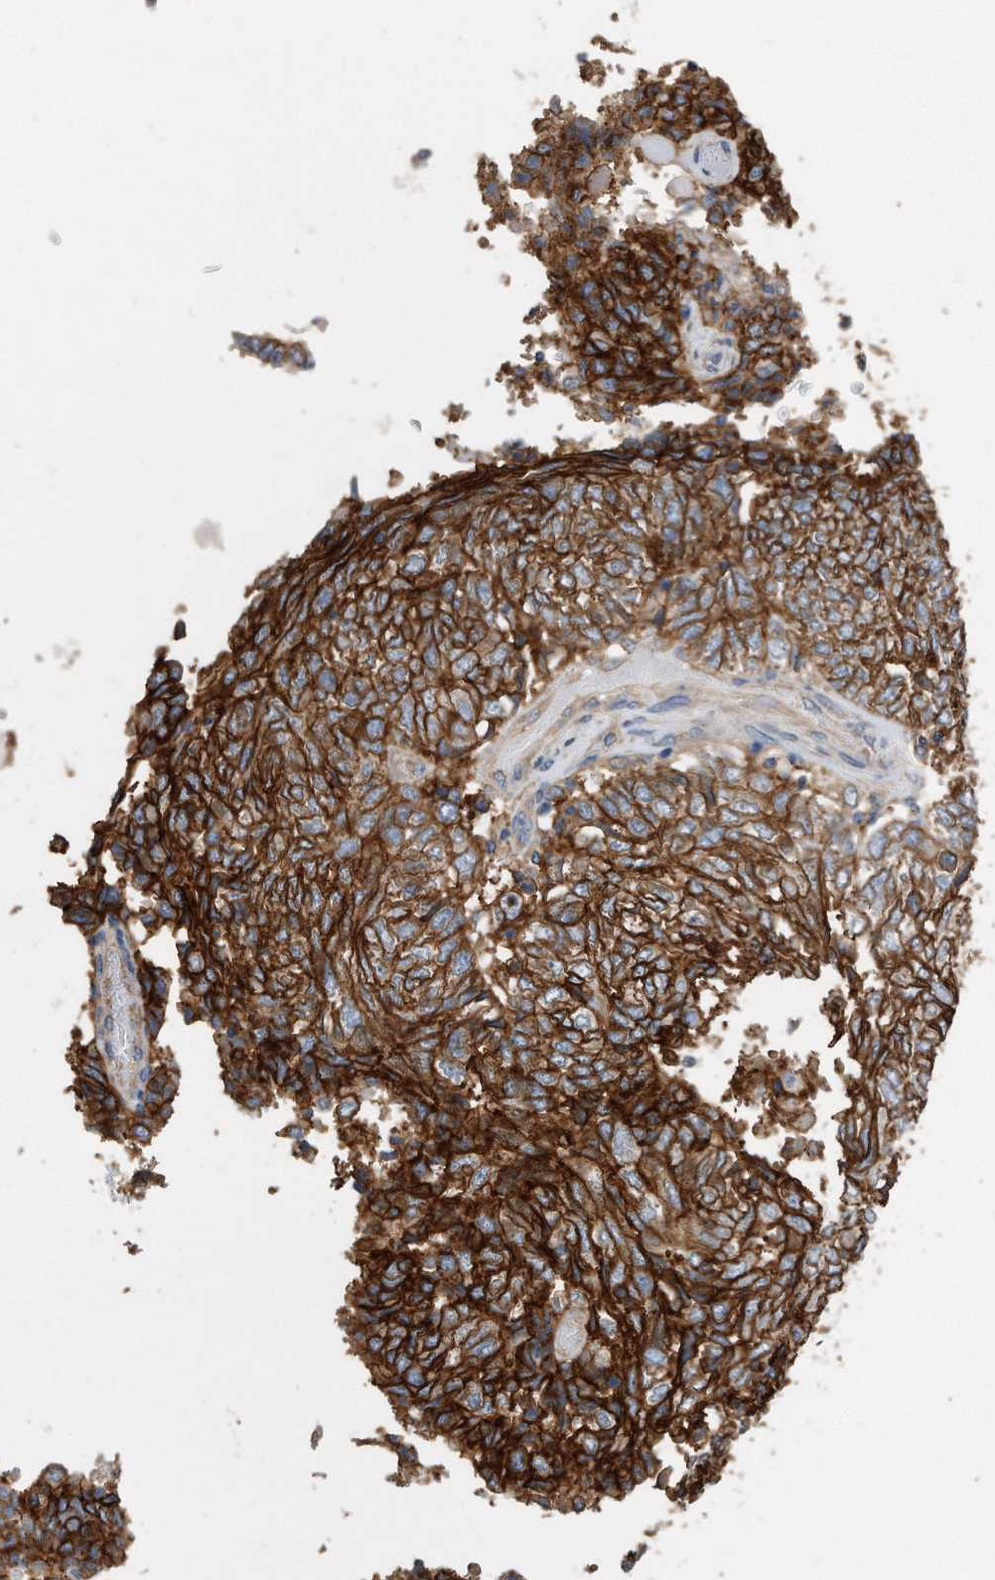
{"staining": {"intensity": "moderate", "quantity": ">75%", "location": "cytoplasmic/membranous"}, "tissue": "endometrial cancer", "cell_type": "Tumor cells", "image_type": "cancer", "snomed": [{"axis": "morphology", "description": "Adenocarcinoma, NOS"}, {"axis": "topography", "description": "Endometrium"}], "caption": "This histopathology image demonstrates immunohistochemistry staining of adenocarcinoma (endometrial), with medium moderate cytoplasmic/membranous staining in about >75% of tumor cells.", "gene": "CDCP1", "patient": {"sex": "female", "age": 80}}